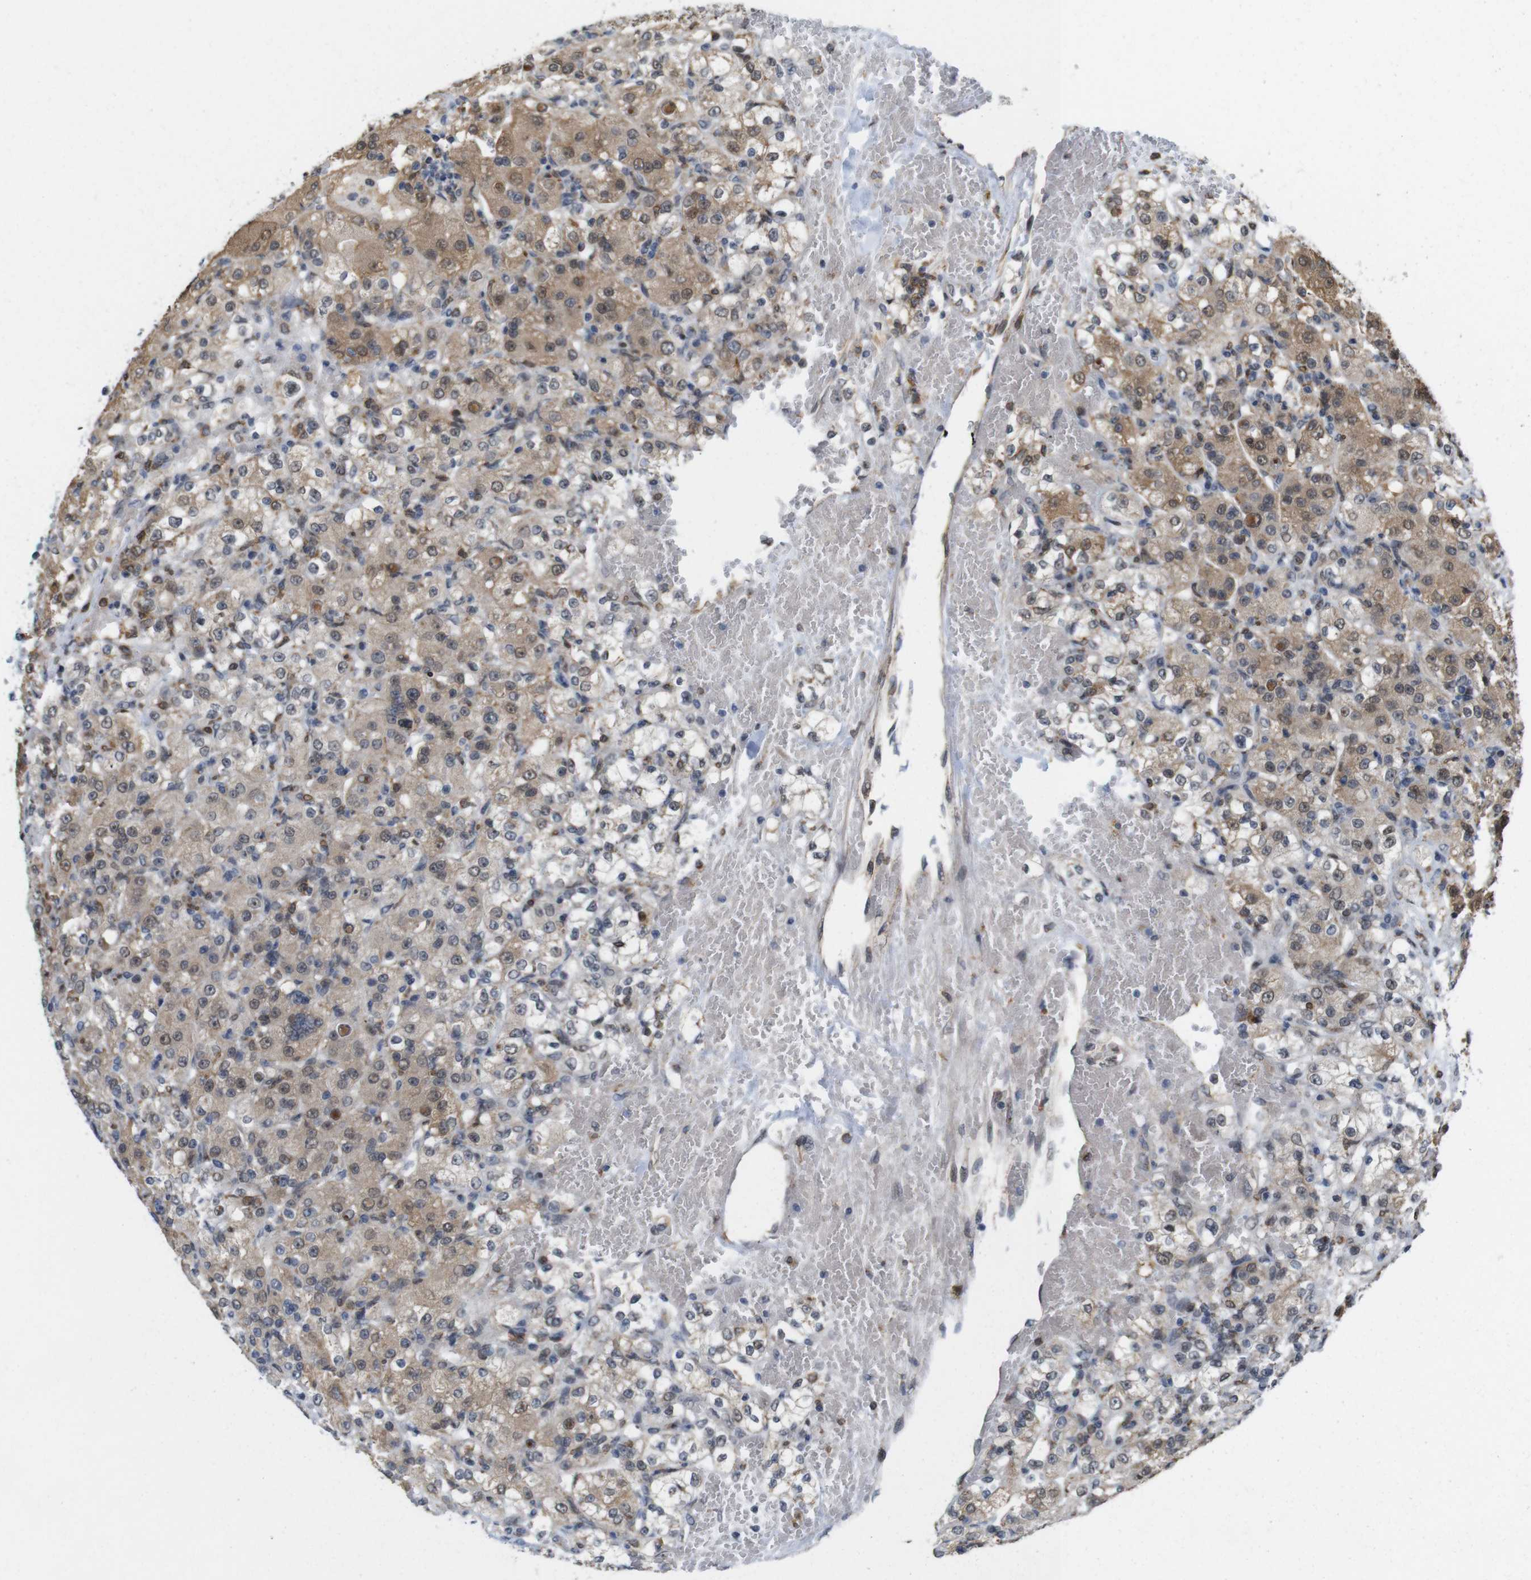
{"staining": {"intensity": "moderate", "quantity": ">75%", "location": "cytoplasmic/membranous,nuclear"}, "tissue": "renal cancer", "cell_type": "Tumor cells", "image_type": "cancer", "snomed": [{"axis": "morphology", "description": "Normal tissue, NOS"}, {"axis": "morphology", "description": "Adenocarcinoma, NOS"}, {"axis": "topography", "description": "Kidney"}], "caption": "IHC micrograph of neoplastic tissue: human renal cancer (adenocarcinoma) stained using IHC exhibits medium levels of moderate protein expression localized specifically in the cytoplasmic/membranous and nuclear of tumor cells, appearing as a cytoplasmic/membranous and nuclear brown color.", "gene": "PNMA8A", "patient": {"sex": "male", "age": 61}}